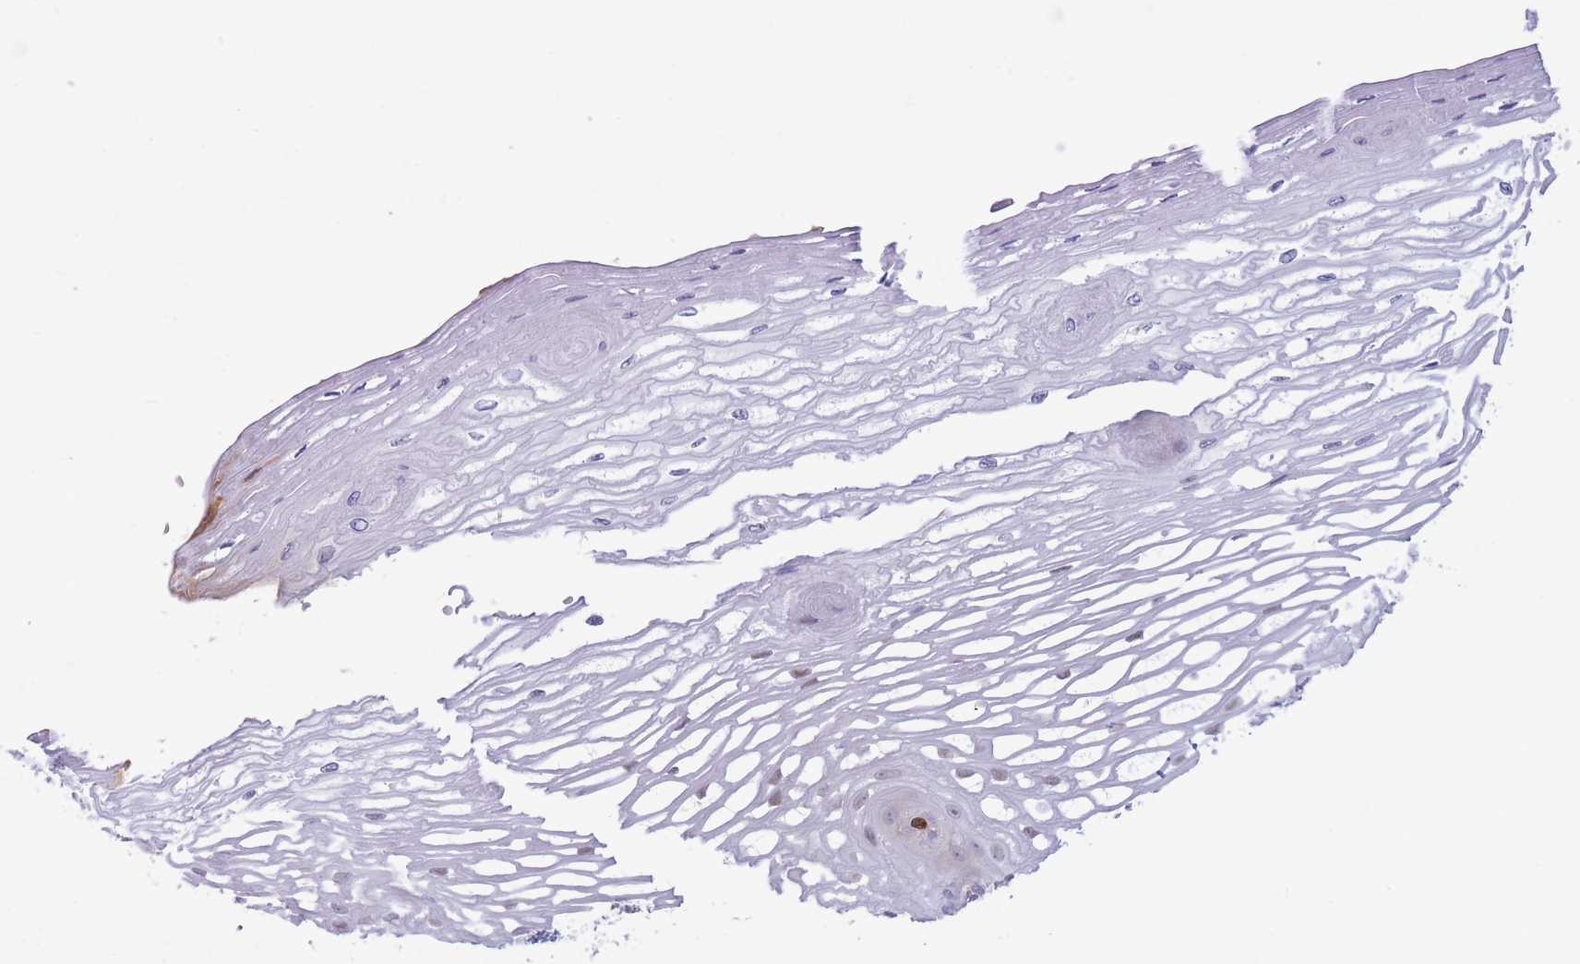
{"staining": {"intensity": "strong", "quantity": "<25%", "location": "cytoplasmic/membranous"}, "tissue": "esophagus", "cell_type": "Squamous epithelial cells", "image_type": "normal", "snomed": [{"axis": "morphology", "description": "Normal tissue, NOS"}, {"axis": "topography", "description": "Esophagus"}], "caption": "IHC staining of unremarkable esophagus, which shows medium levels of strong cytoplasmic/membranous positivity in about <25% of squamous epithelial cells indicating strong cytoplasmic/membranous protein expression. The staining was performed using DAB (brown) for protein detection and nuclei were counterstained in hematoxylin (blue).", "gene": "APOL4", "patient": {"sex": "male", "age": 69}}